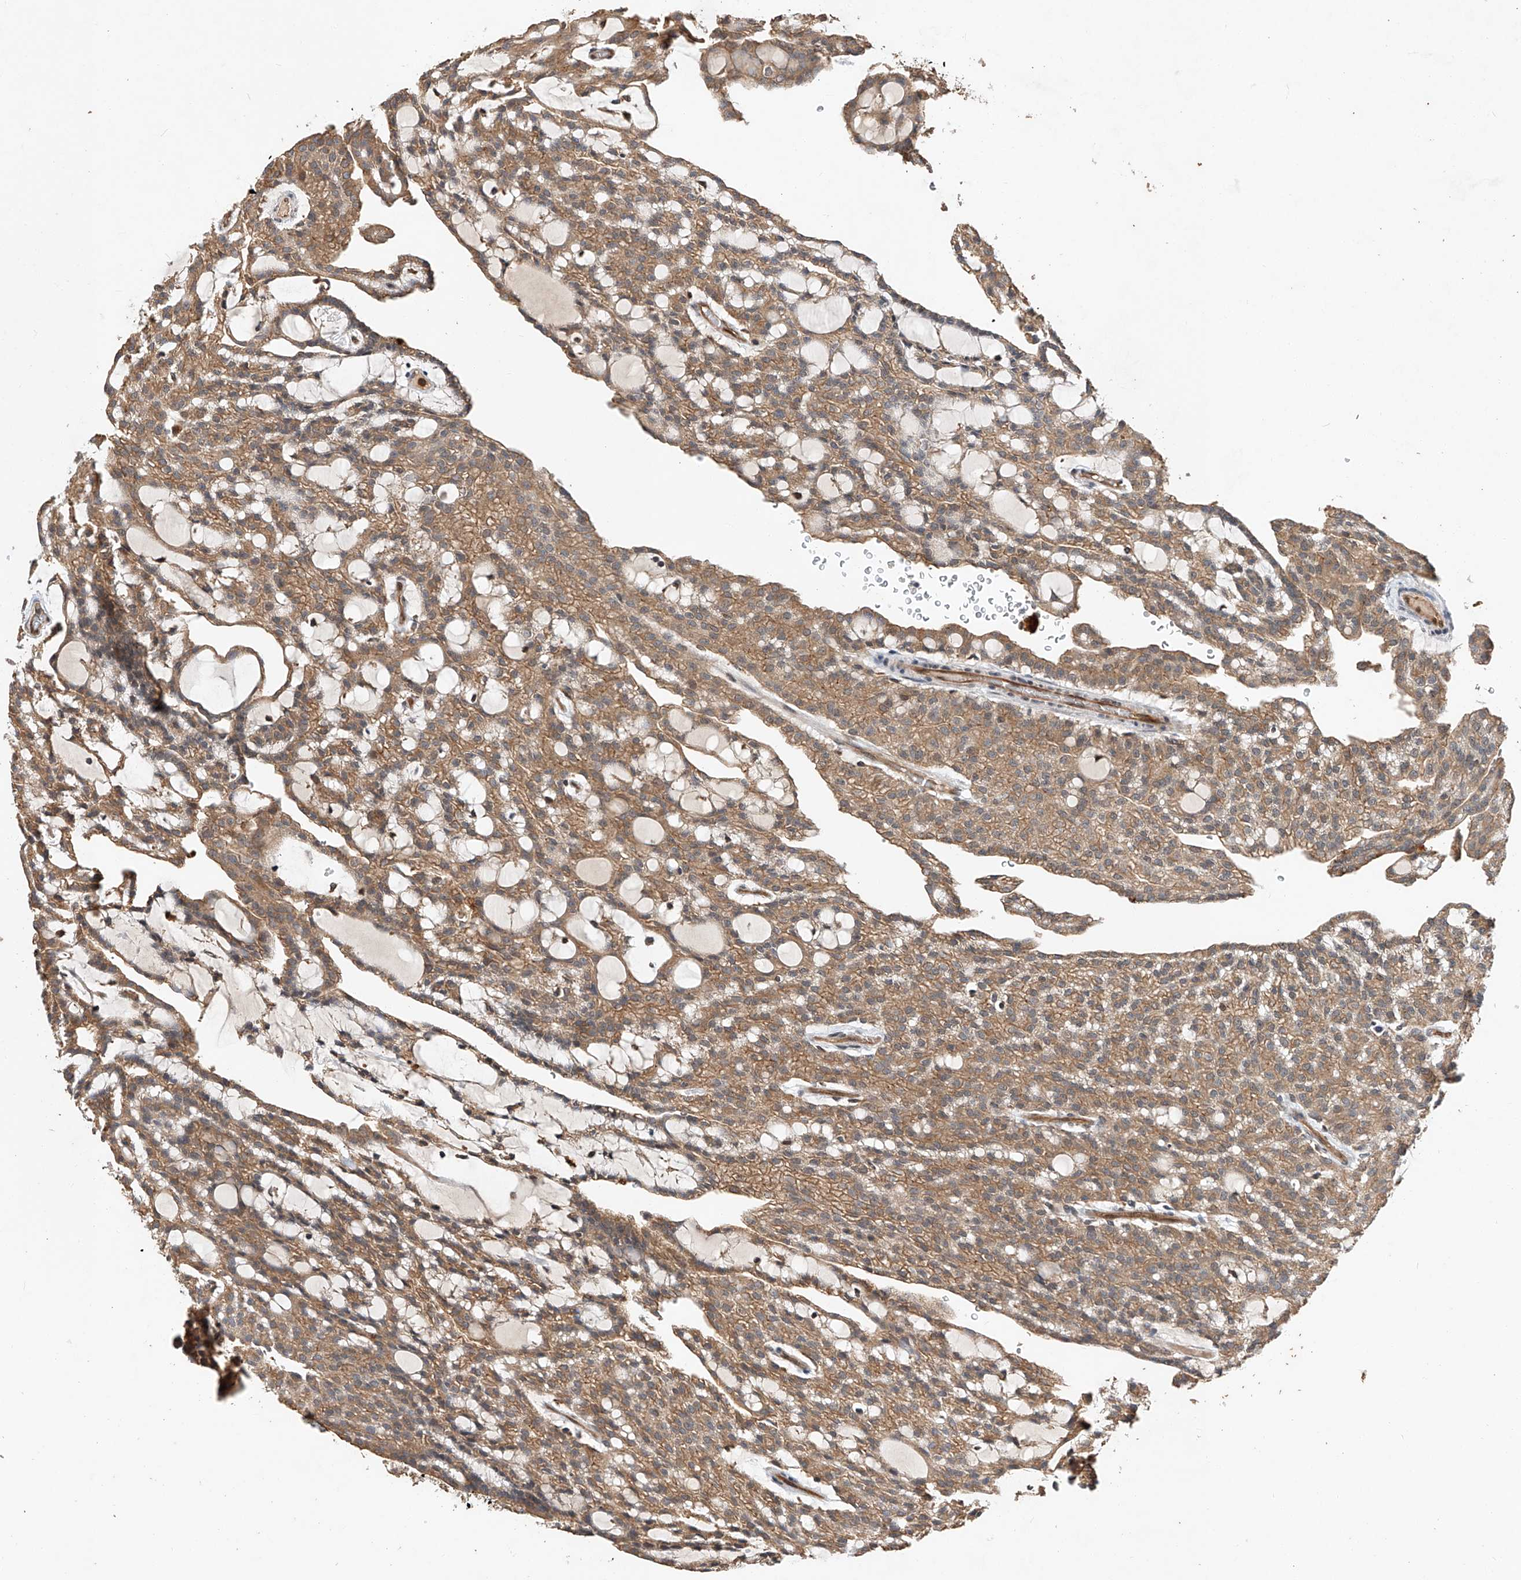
{"staining": {"intensity": "moderate", "quantity": ">75%", "location": "cytoplasmic/membranous"}, "tissue": "renal cancer", "cell_type": "Tumor cells", "image_type": "cancer", "snomed": [{"axis": "morphology", "description": "Adenocarcinoma, NOS"}, {"axis": "topography", "description": "Kidney"}], "caption": "Immunohistochemistry micrograph of neoplastic tissue: human renal adenocarcinoma stained using immunohistochemistry reveals medium levels of moderate protein expression localized specifically in the cytoplasmic/membranous of tumor cells, appearing as a cytoplasmic/membranous brown color.", "gene": "RILPL2", "patient": {"sex": "male", "age": 63}}